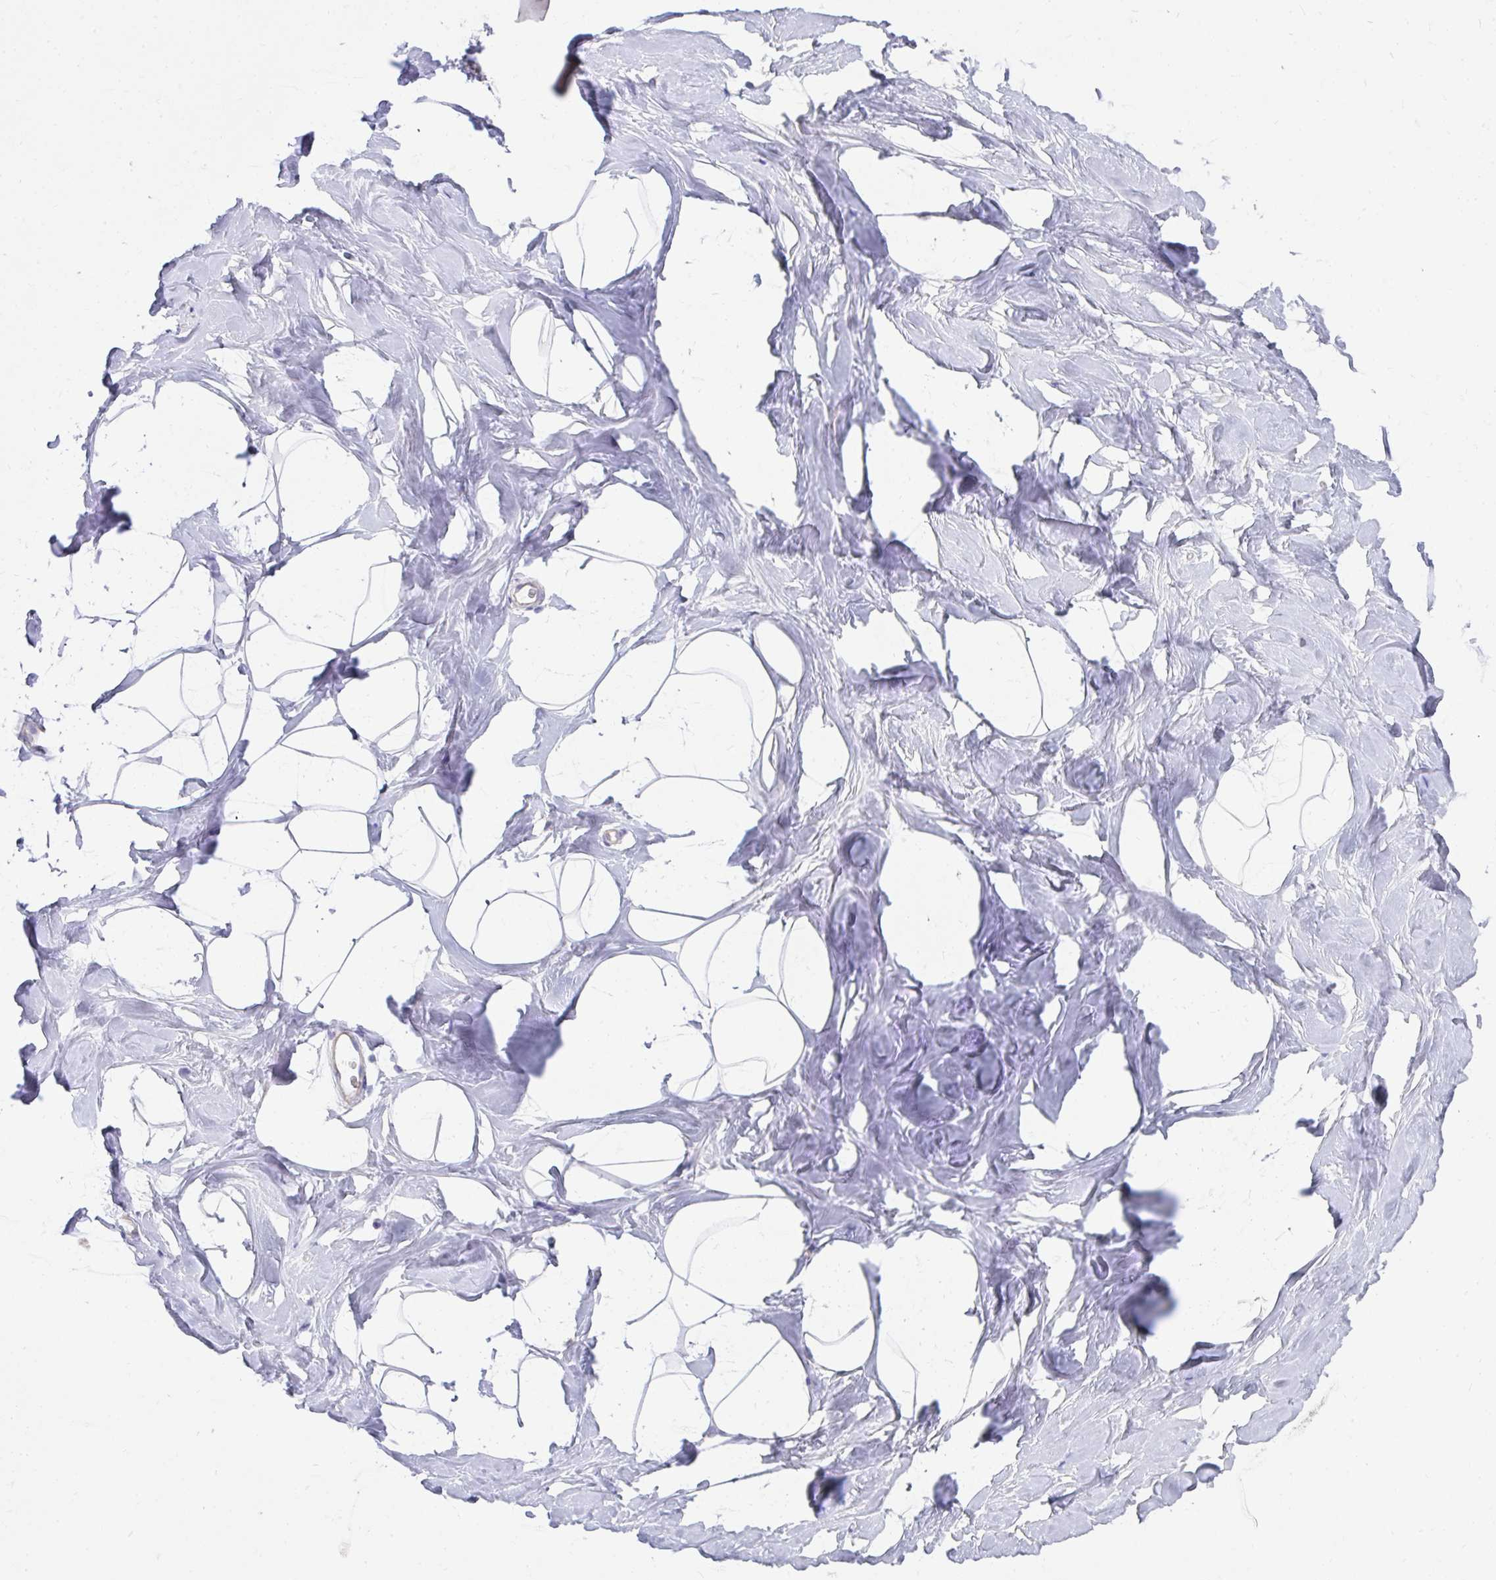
{"staining": {"intensity": "negative", "quantity": "none", "location": "none"}, "tissue": "breast", "cell_type": "Adipocytes", "image_type": "normal", "snomed": [{"axis": "morphology", "description": "Normal tissue, NOS"}, {"axis": "topography", "description": "Breast"}], "caption": "Protein analysis of normal breast reveals no significant expression in adipocytes. (DAB IHC visualized using brightfield microscopy, high magnification).", "gene": "PRRG3", "patient": {"sex": "female", "age": 32}}